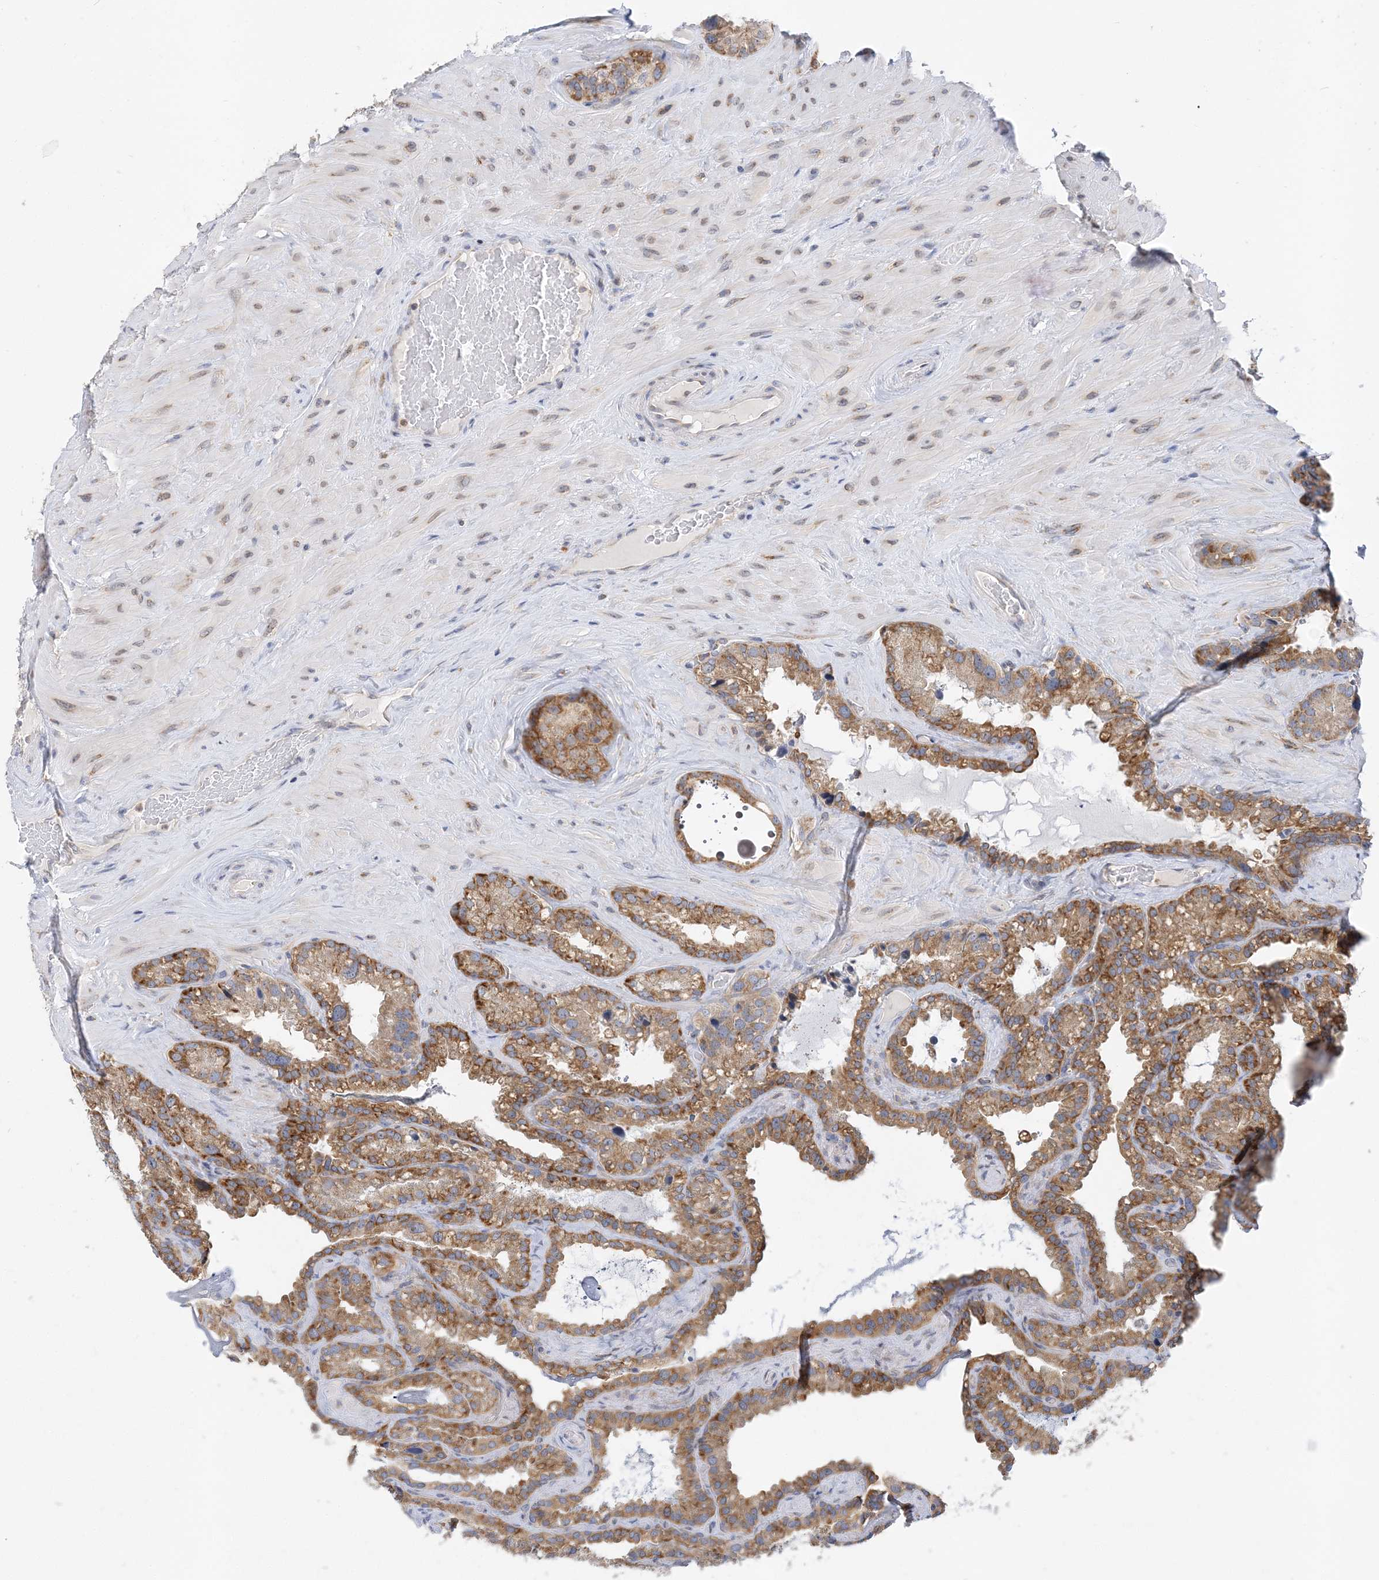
{"staining": {"intensity": "moderate", "quantity": ">75%", "location": "cytoplasmic/membranous"}, "tissue": "seminal vesicle", "cell_type": "Glandular cells", "image_type": "normal", "snomed": [{"axis": "morphology", "description": "Normal tissue, NOS"}, {"axis": "topography", "description": "Prostate"}, {"axis": "topography", "description": "Seminal veicle"}], "caption": "Protein analysis of unremarkable seminal vesicle reveals moderate cytoplasmic/membranous positivity in about >75% of glandular cells. Using DAB (brown) and hematoxylin (blue) stains, captured at high magnification using brightfield microscopy.", "gene": "LARP4B", "patient": {"sex": "male", "age": 68}}